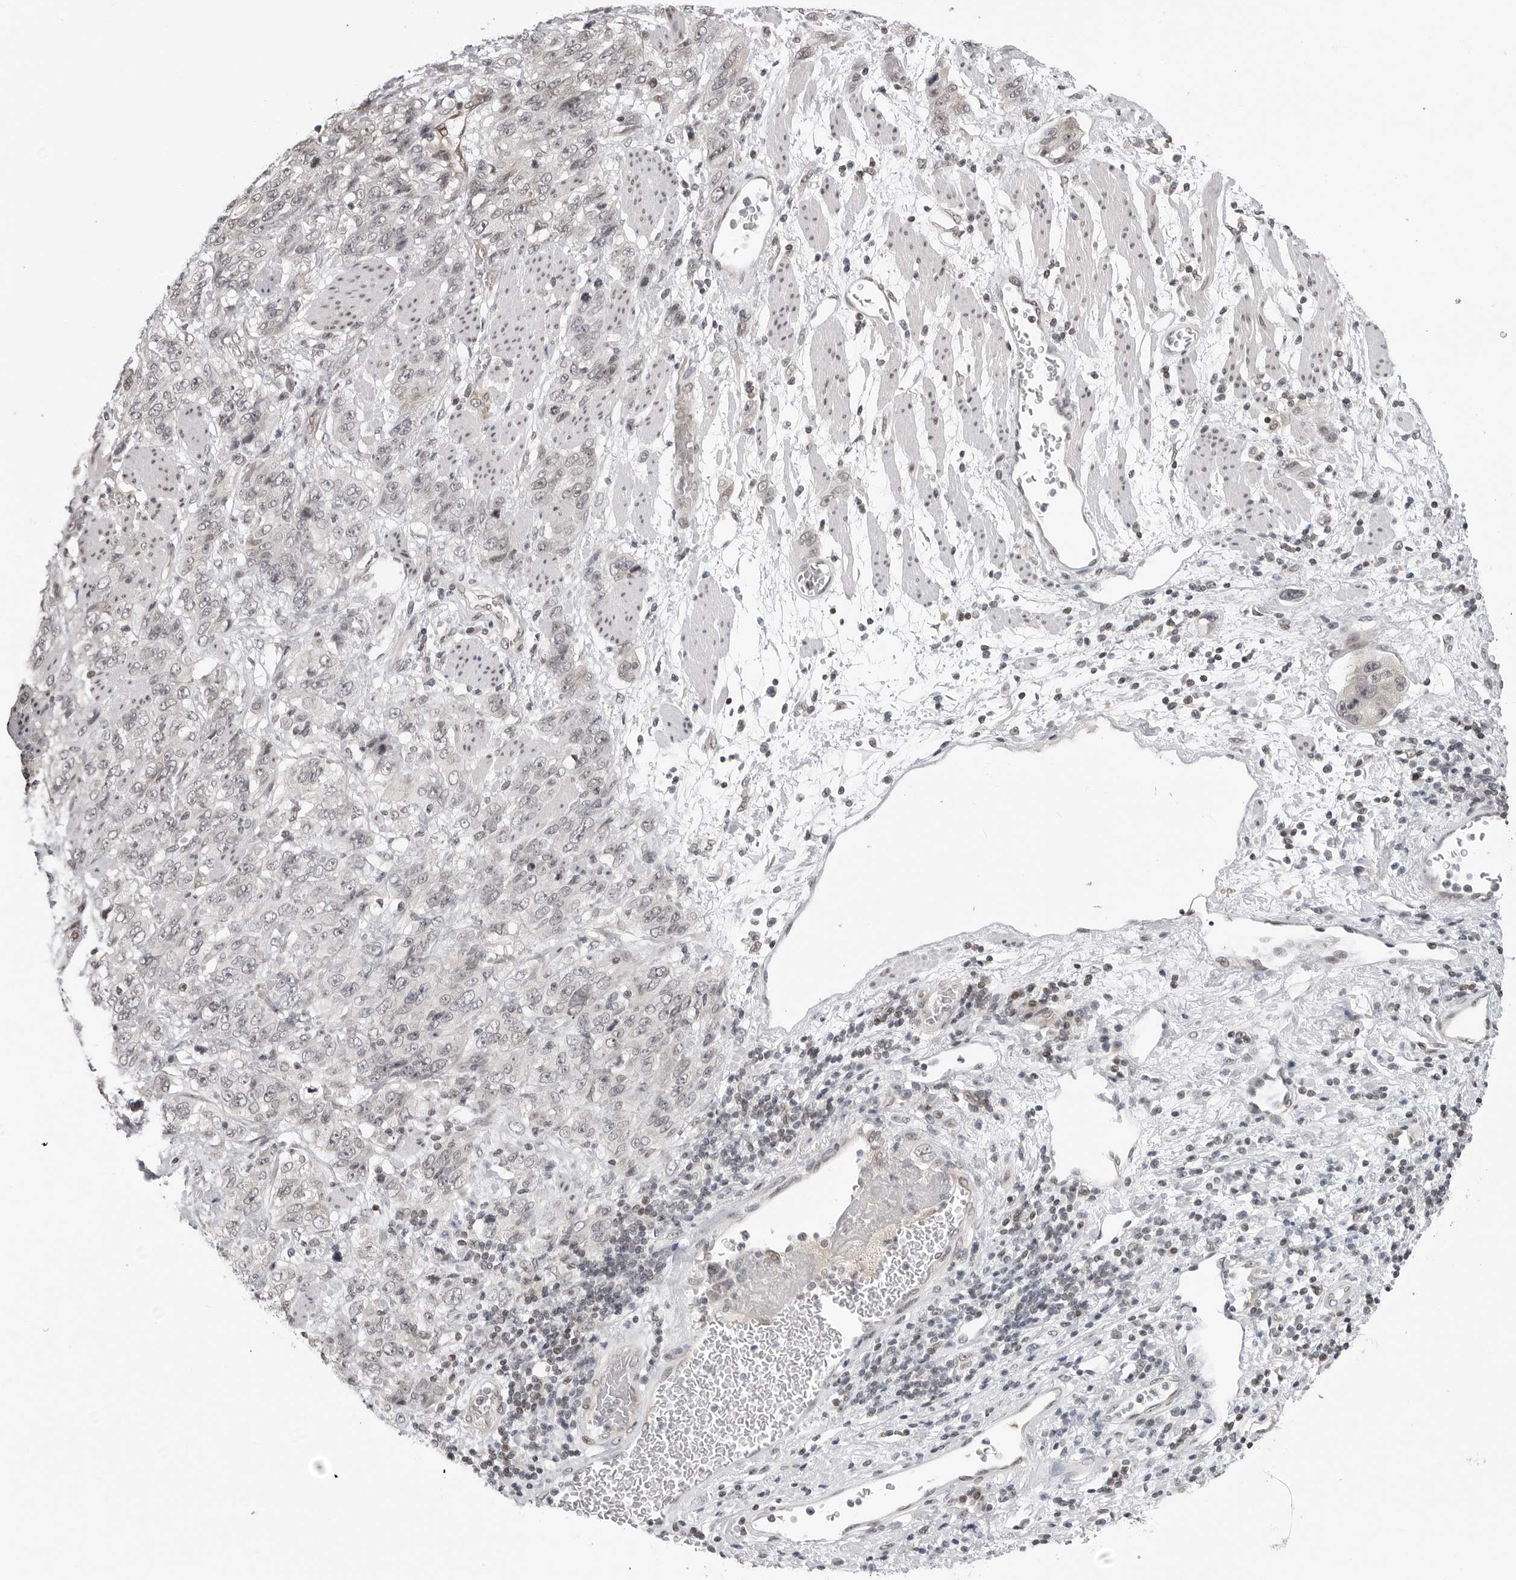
{"staining": {"intensity": "weak", "quantity": "<25%", "location": "nuclear"}, "tissue": "stomach cancer", "cell_type": "Tumor cells", "image_type": "cancer", "snomed": [{"axis": "morphology", "description": "Adenocarcinoma, NOS"}, {"axis": "topography", "description": "Stomach"}], "caption": "This is an immunohistochemistry photomicrograph of human stomach cancer (adenocarcinoma). There is no expression in tumor cells.", "gene": "C8orf33", "patient": {"sex": "male", "age": 48}}